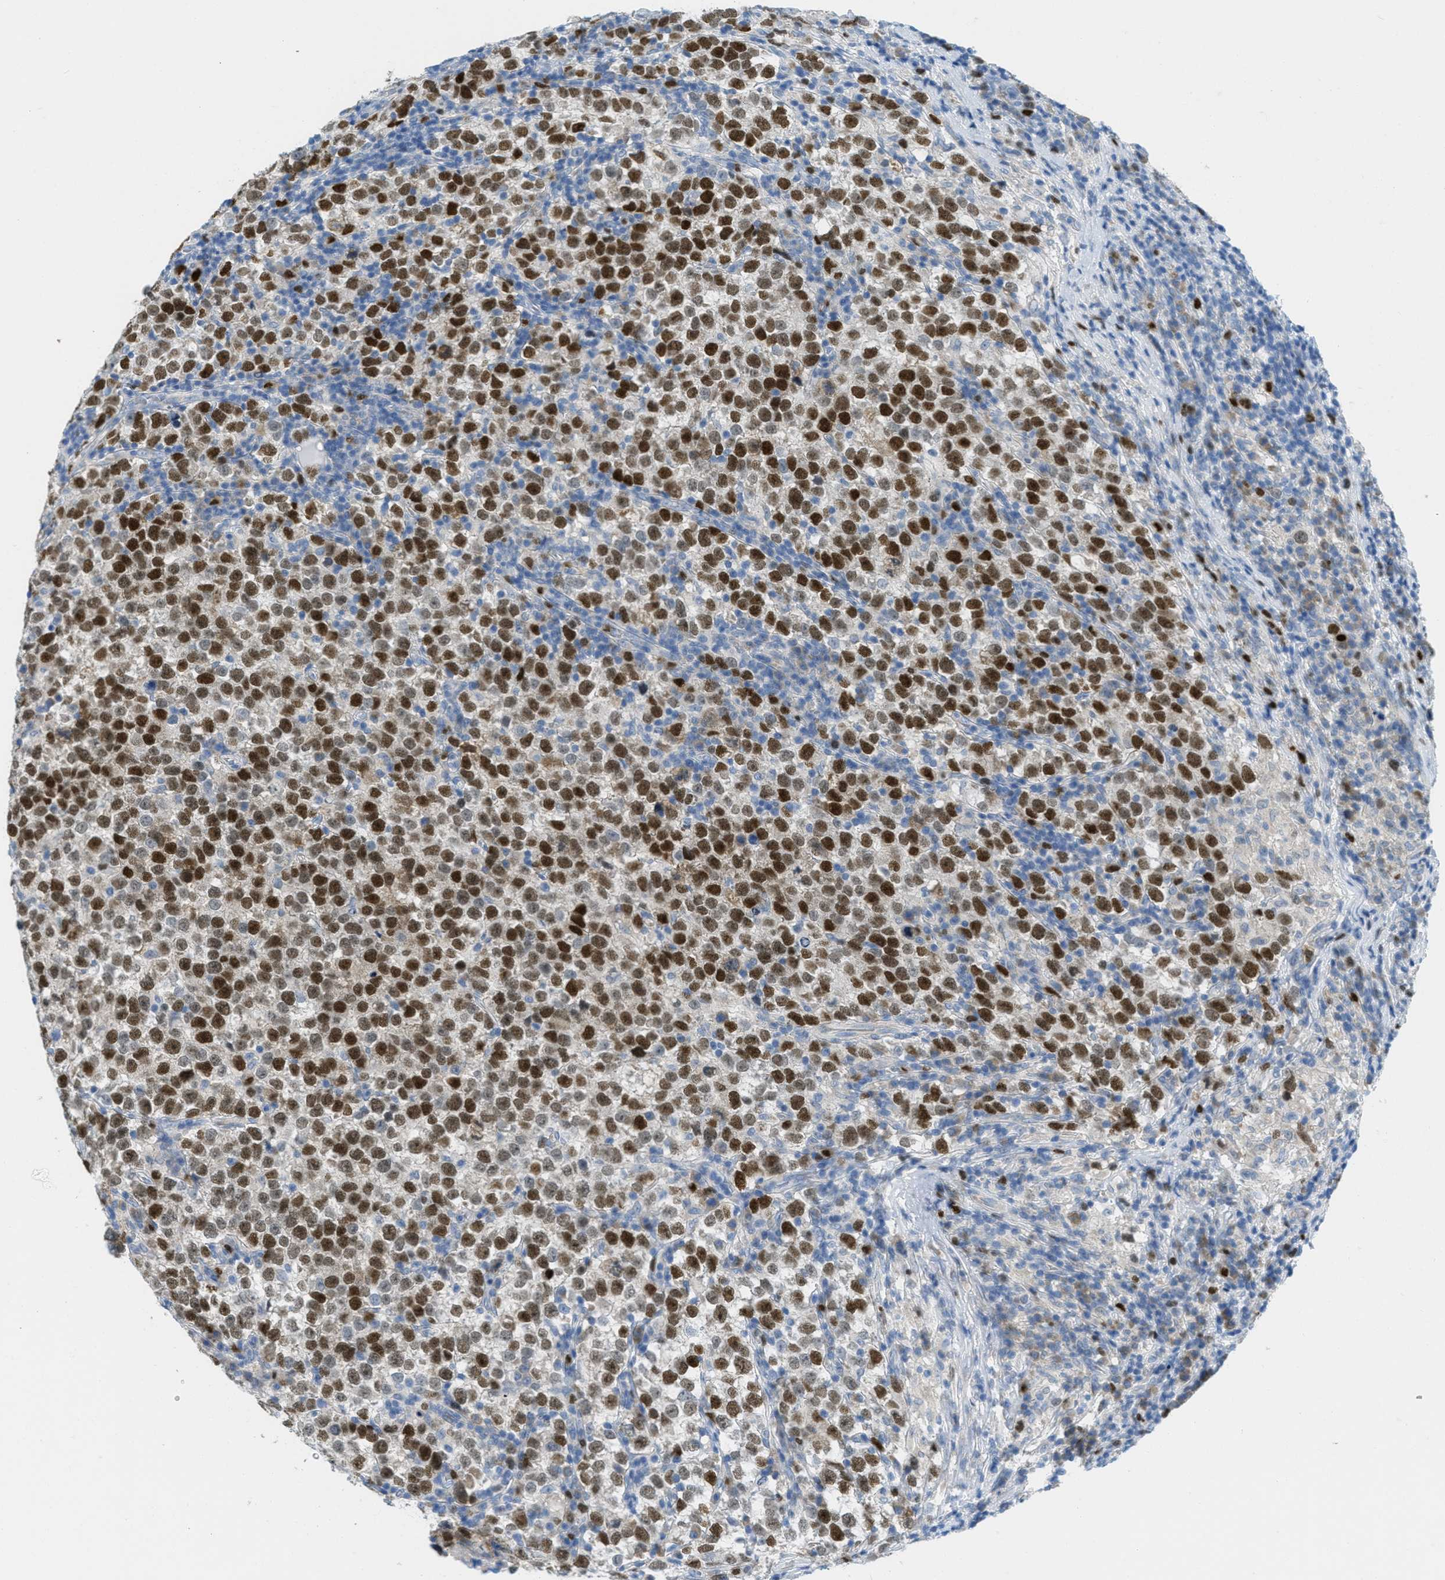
{"staining": {"intensity": "strong", "quantity": ">75%", "location": "nuclear"}, "tissue": "testis cancer", "cell_type": "Tumor cells", "image_type": "cancer", "snomed": [{"axis": "morphology", "description": "Normal tissue, NOS"}, {"axis": "morphology", "description": "Seminoma, NOS"}, {"axis": "topography", "description": "Testis"}], "caption": "Protein expression analysis of human testis seminoma reveals strong nuclear expression in approximately >75% of tumor cells.", "gene": "ORC6", "patient": {"sex": "male", "age": 43}}